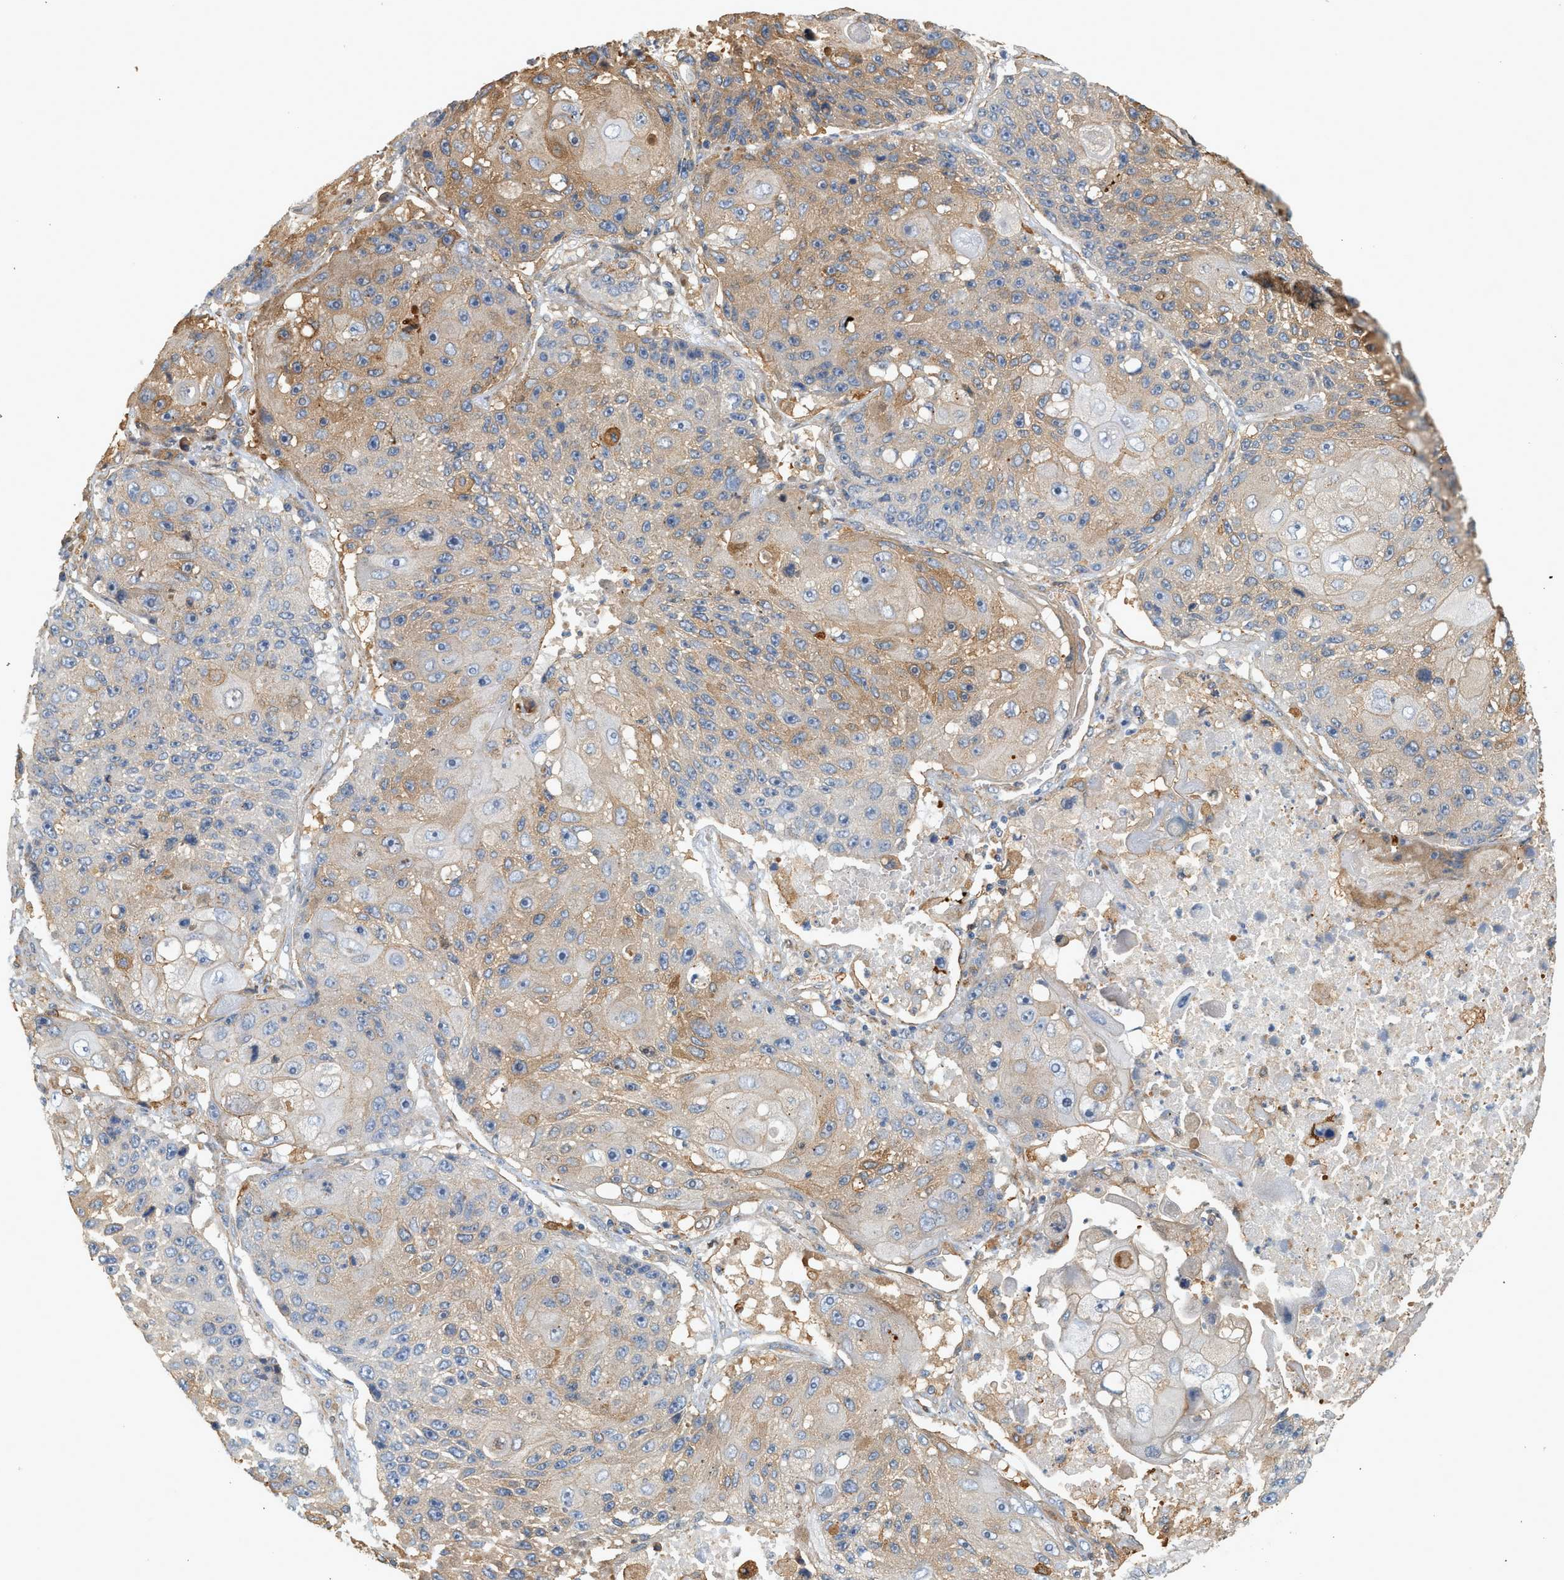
{"staining": {"intensity": "moderate", "quantity": "25%-75%", "location": "cytoplasmic/membranous"}, "tissue": "lung cancer", "cell_type": "Tumor cells", "image_type": "cancer", "snomed": [{"axis": "morphology", "description": "Squamous cell carcinoma, NOS"}, {"axis": "topography", "description": "Lung"}], "caption": "IHC histopathology image of human lung squamous cell carcinoma stained for a protein (brown), which reveals medium levels of moderate cytoplasmic/membranous expression in approximately 25%-75% of tumor cells.", "gene": "CTXN1", "patient": {"sex": "male", "age": 61}}